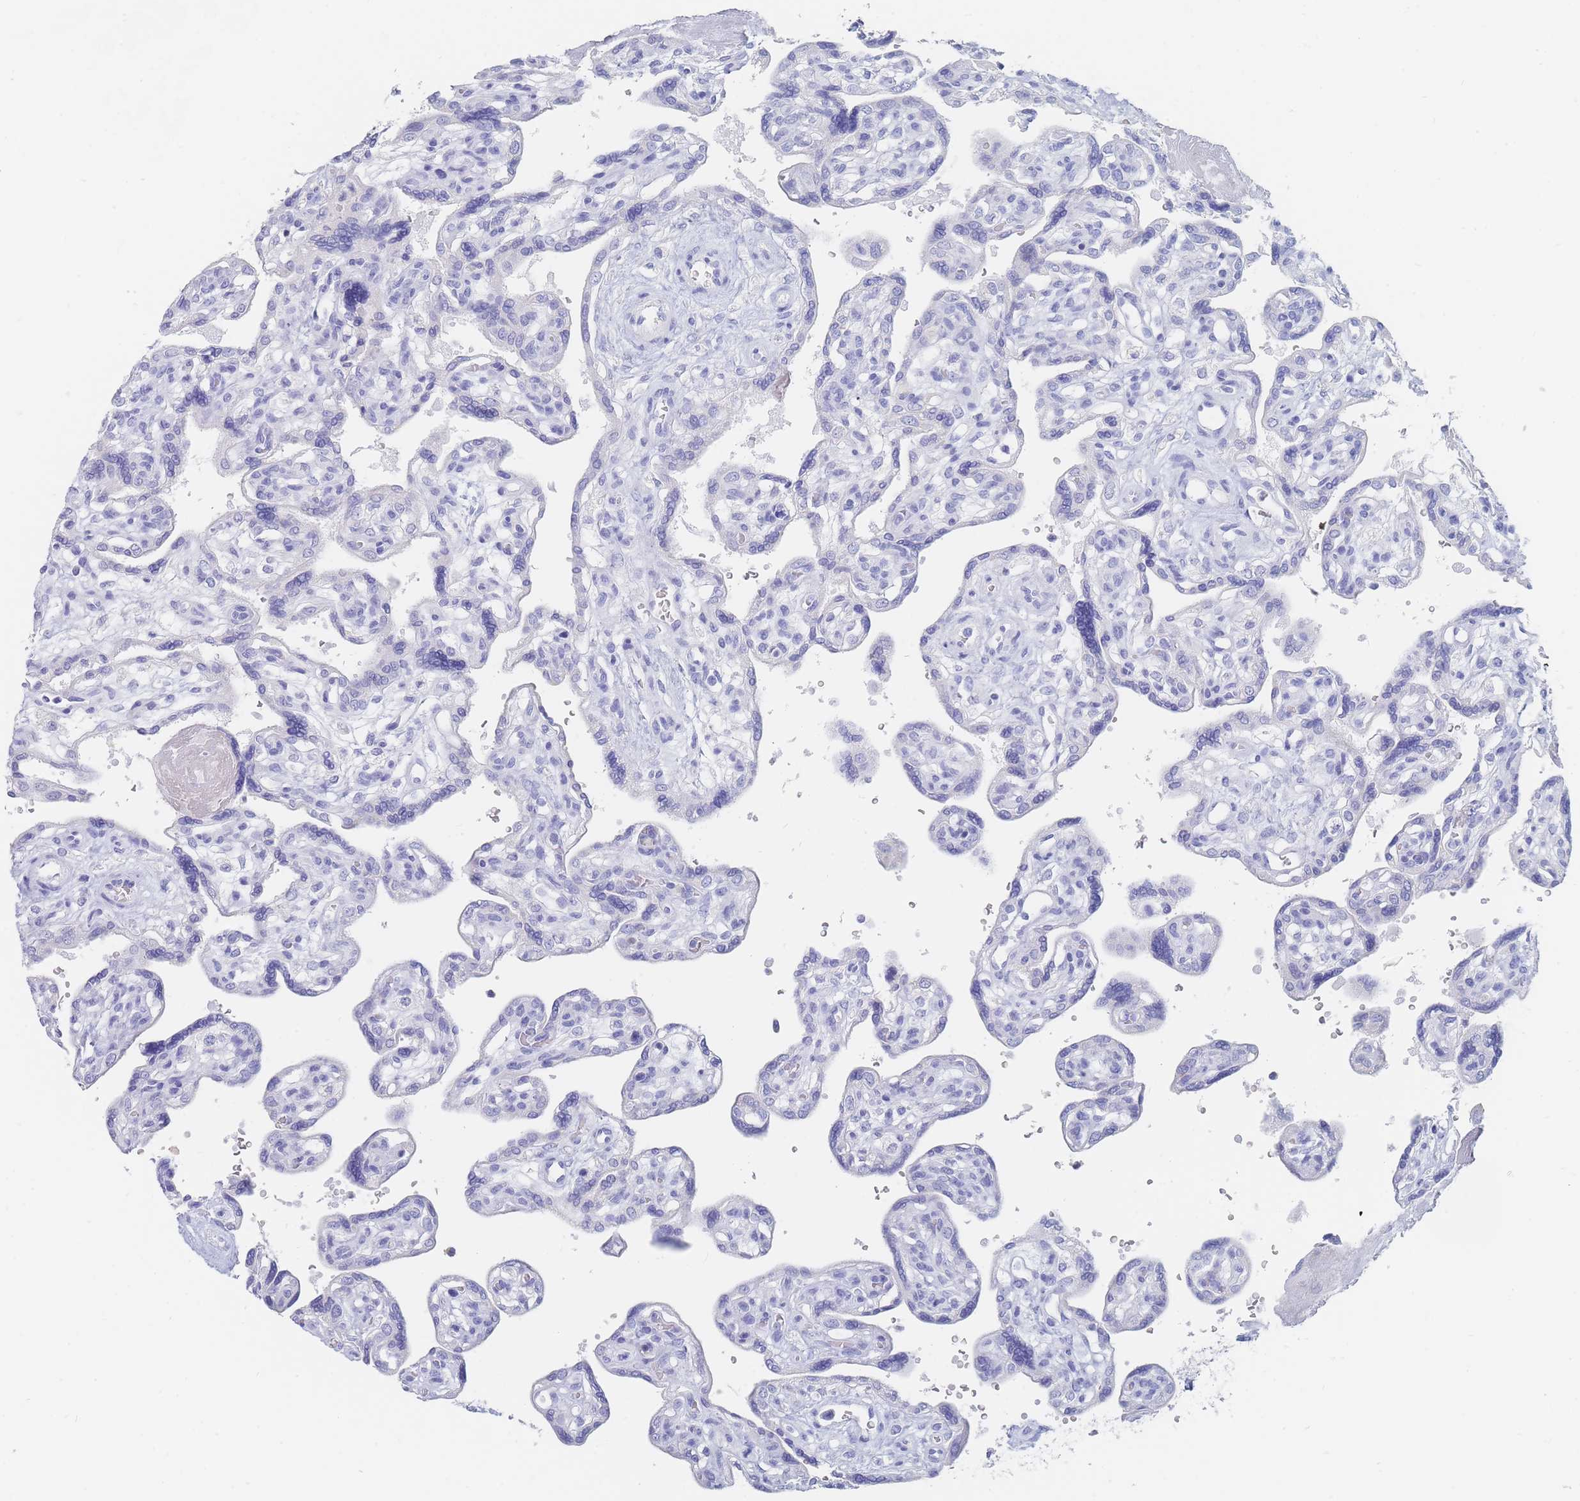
{"staining": {"intensity": "negative", "quantity": "none", "location": "none"}, "tissue": "placenta", "cell_type": "Trophoblastic cells", "image_type": "normal", "snomed": [{"axis": "morphology", "description": "Normal tissue, NOS"}, {"axis": "topography", "description": "Placenta"}], "caption": "Placenta was stained to show a protein in brown. There is no significant positivity in trophoblastic cells. (DAB immunohistochemistry (IHC) with hematoxylin counter stain).", "gene": "SLC25A35", "patient": {"sex": "female", "age": 39}}